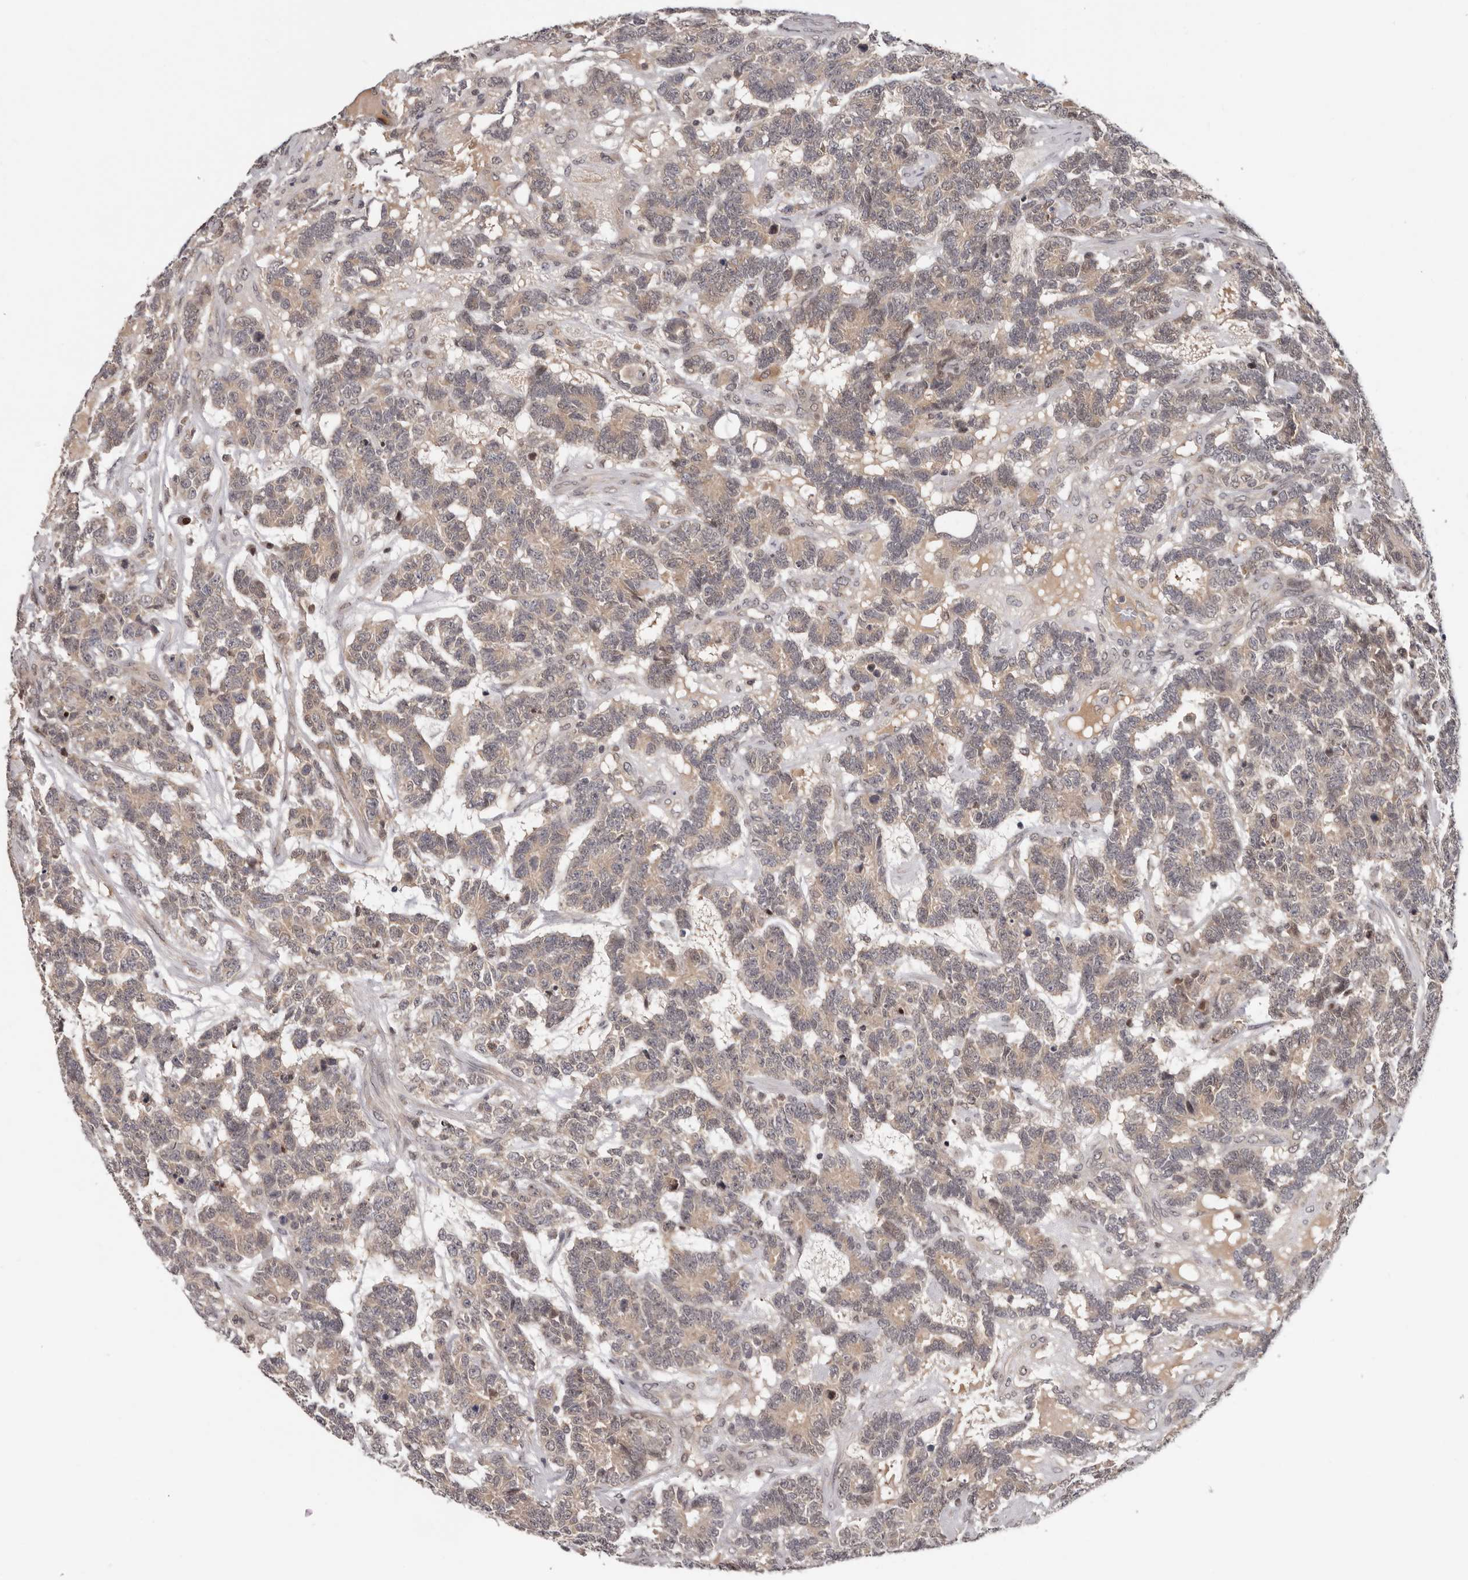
{"staining": {"intensity": "weak", "quantity": ">75%", "location": "cytoplasmic/membranous"}, "tissue": "testis cancer", "cell_type": "Tumor cells", "image_type": "cancer", "snomed": [{"axis": "morphology", "description": "Carcinoma, Embryonal, NOS"}, {"axis": "topography", "description": "Testis"}], "caption": "Testis cancer stained with DAB (3,3'-diaminobenzidine) IHC reveals low levels of weak cytoplasmic/membranous expression in approximately >75% of tumor cells.", "gene": "TBX5", "patient": {"sex": "male", "age": 26}}